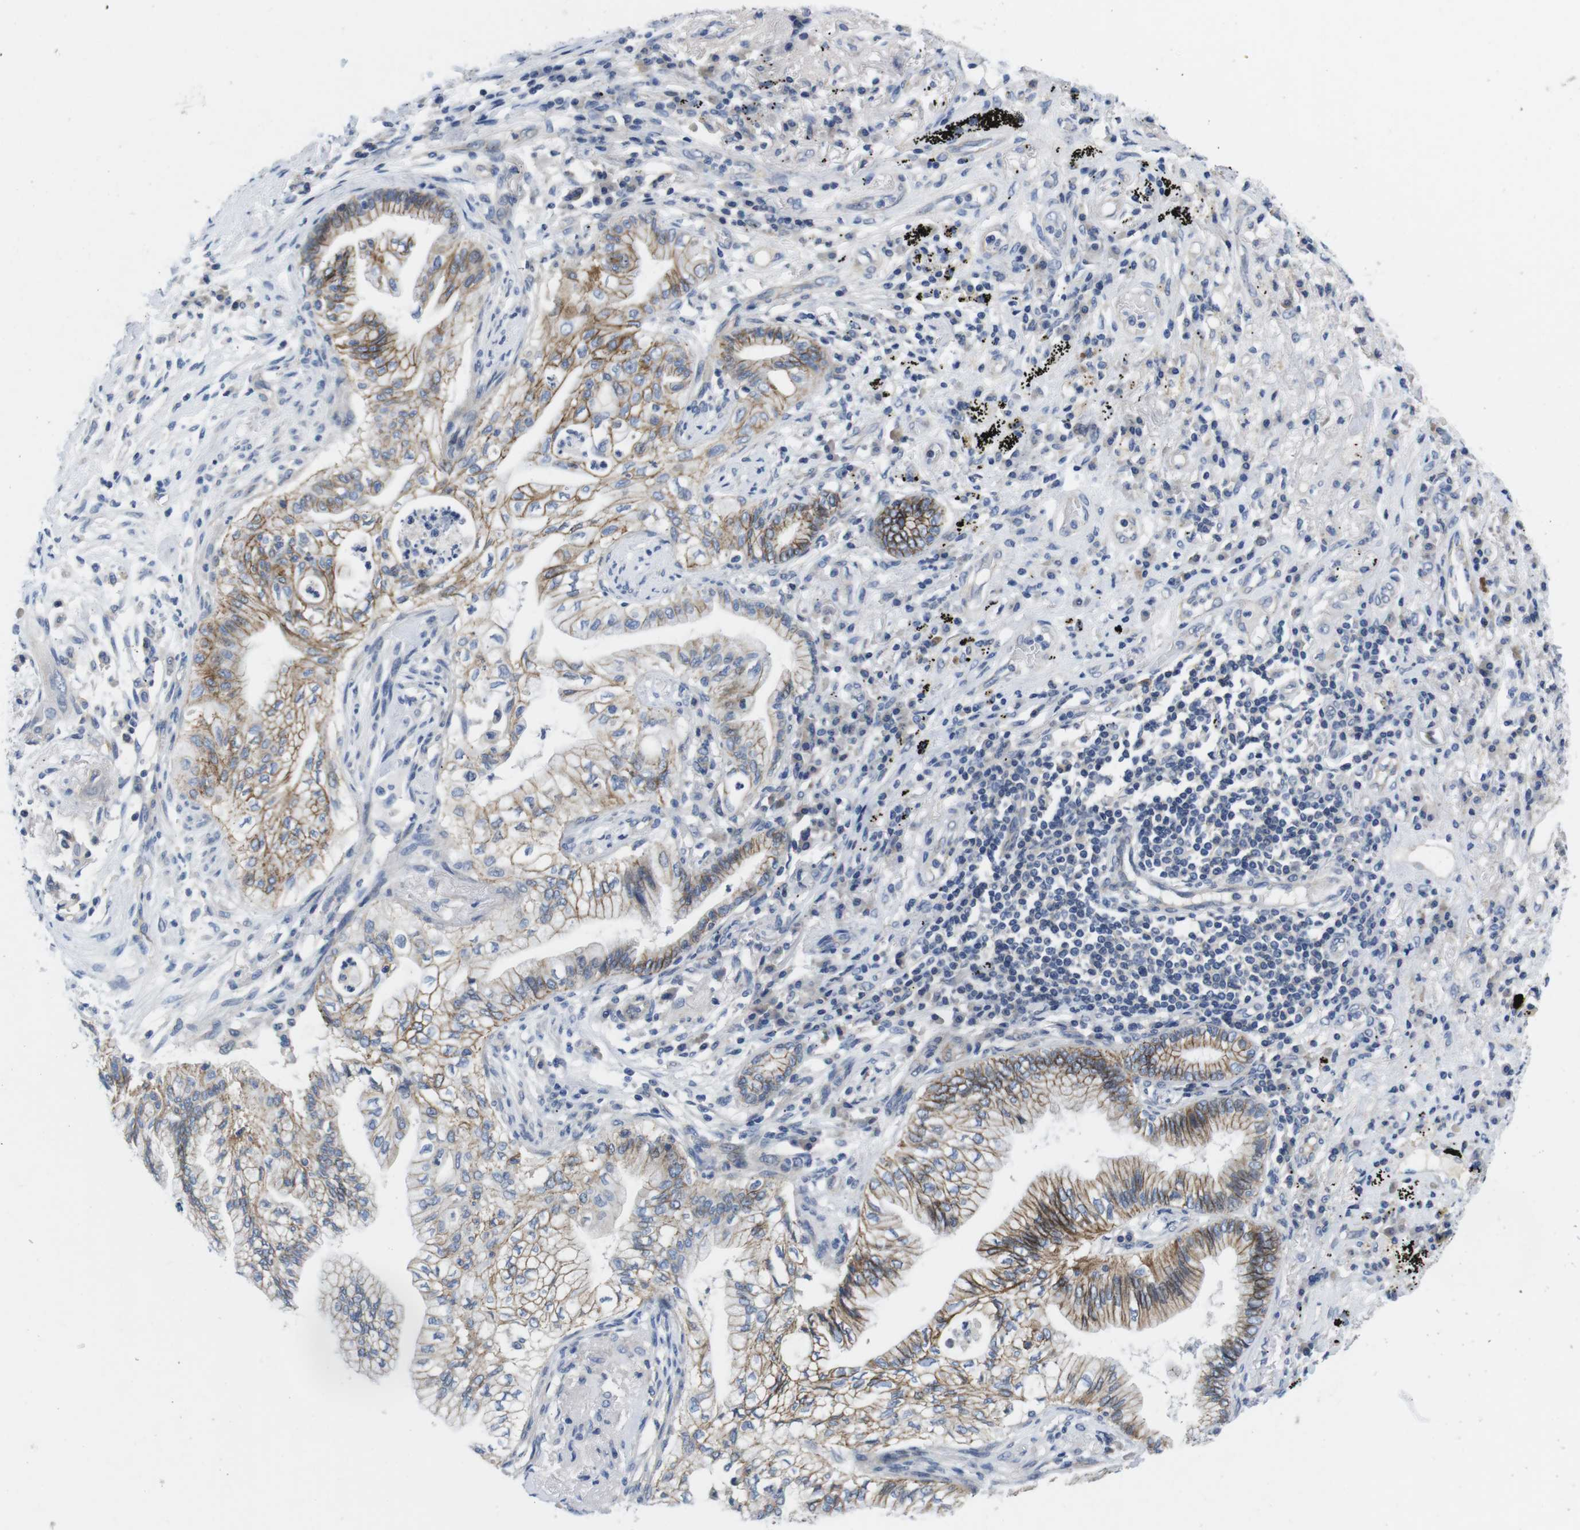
{"staining": {"intensity": "moderate", "quantity": "25%-75%", "location": "cytoplasmic/membranous"}, "tissue": "lung cancer", "cell_type": "Tumor cells", "image_type": "cancer", "snomed": [{"axis": "morphology", "description": "Normal tissue, NOS"}, {"axis": "morphology", "description": "Adenocarcinoma, NOS"}, {"axis": "topography", "description": "Bronchus"}, {"axis": "topography", "description": "Lung"}], "caption": "A histopathology image showing moderate cytoplasmic/membranous positivity in about 25%-75% of tumor cells in lung adenocarcinoma, as visualized by brown immunohistochemical staining.", "gene": "SCRIB", "patient": {"sex": "female", "age": 70}}